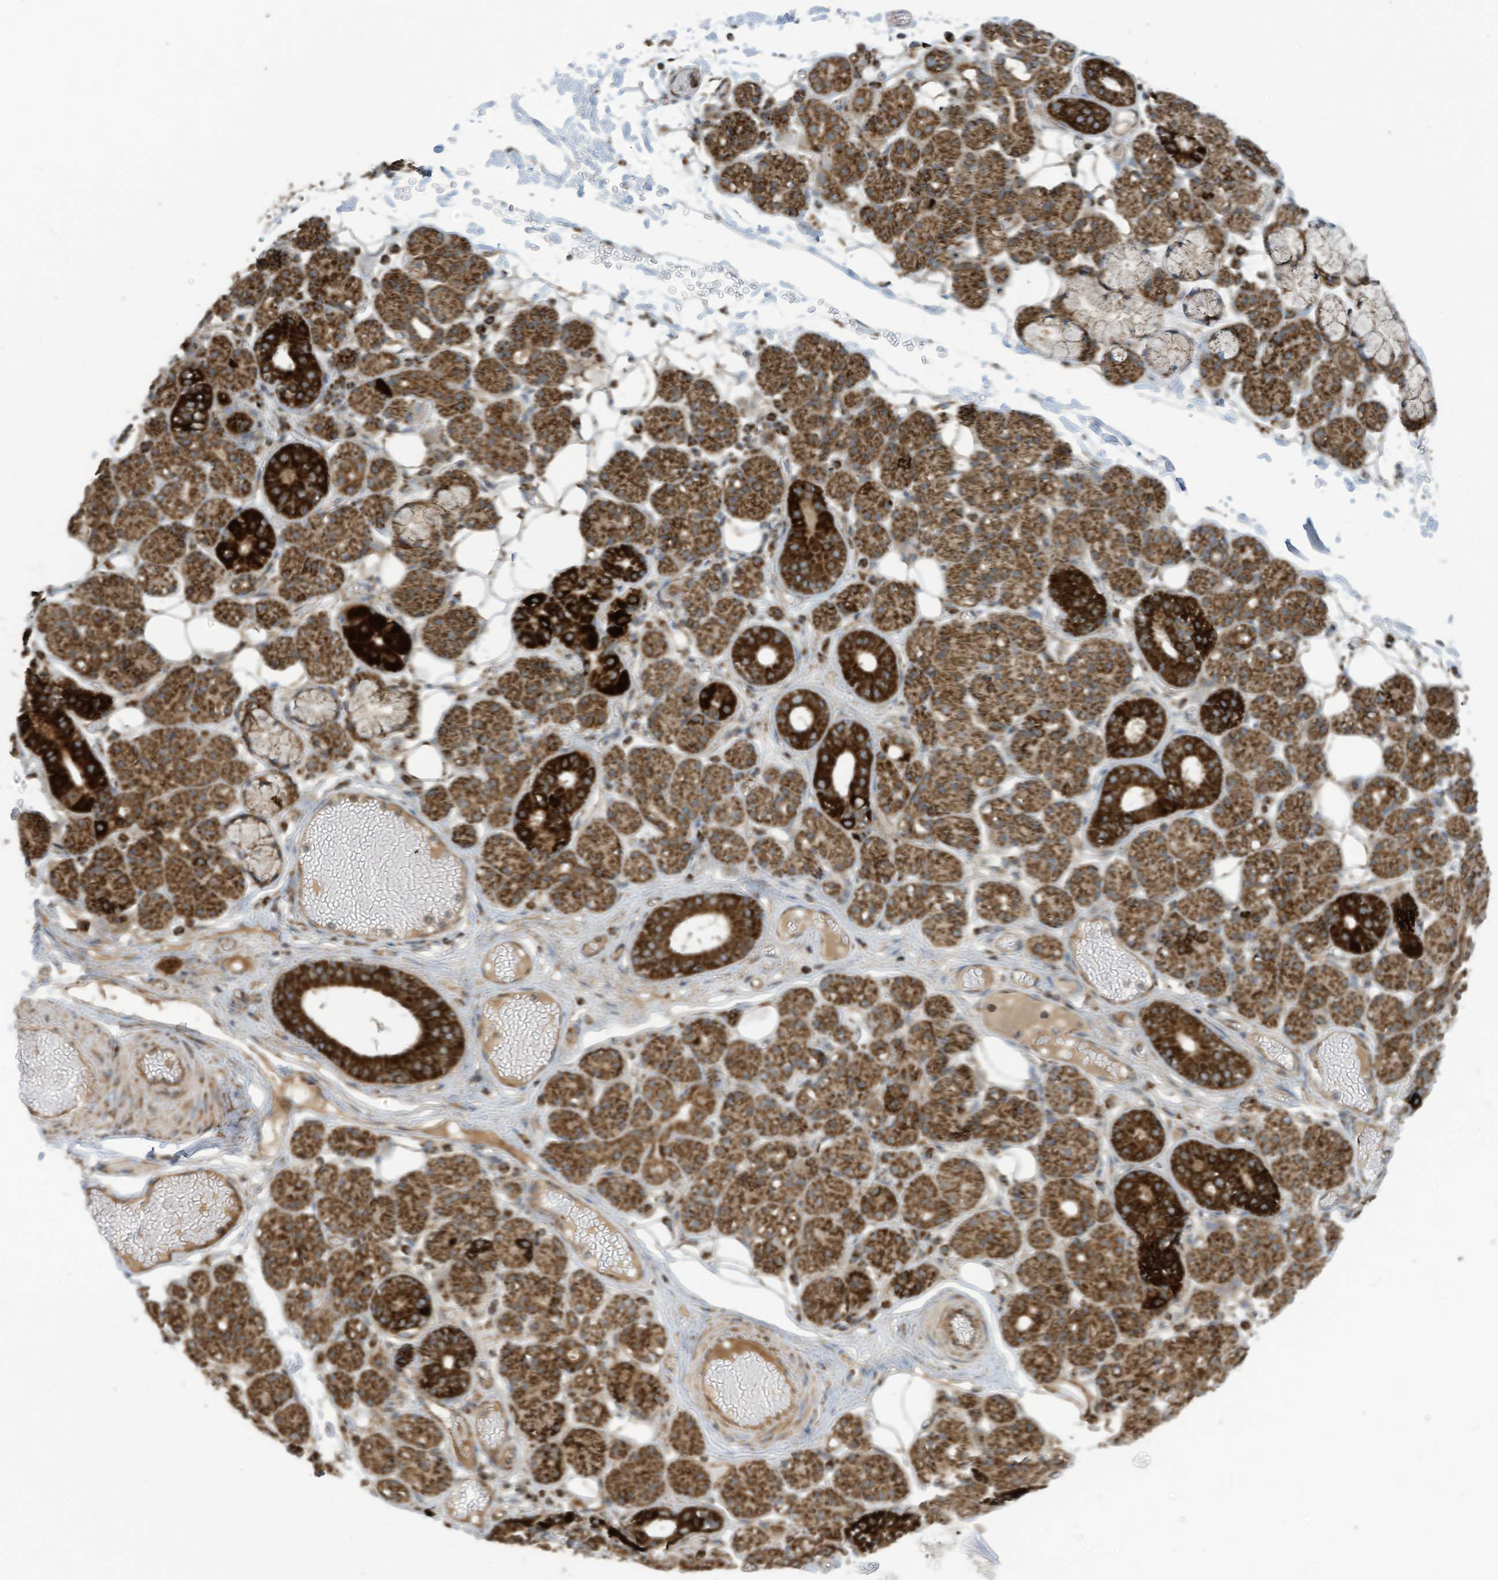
{"staining": {"intensity": "strong", "quantity": ">75%", "location": "cytoplasmic/membranous"}, "tissue": "salivary gland", "cell_type": "Glandular cells", "image_type": "normal", "snomed": [{"axis": "morphology", "description": "Normal tissue, NOS"}, {"axis": "topography", "description": "Salivary gland"}], "caption": "Brown immunohistochemical staining in unremarkable human salivary gland exhibits strong cytoplasmic/membranous staining in approximately >75% of glandular cells.", "gene": "COX10", "patient": {"sex": "male", "age": 63}}